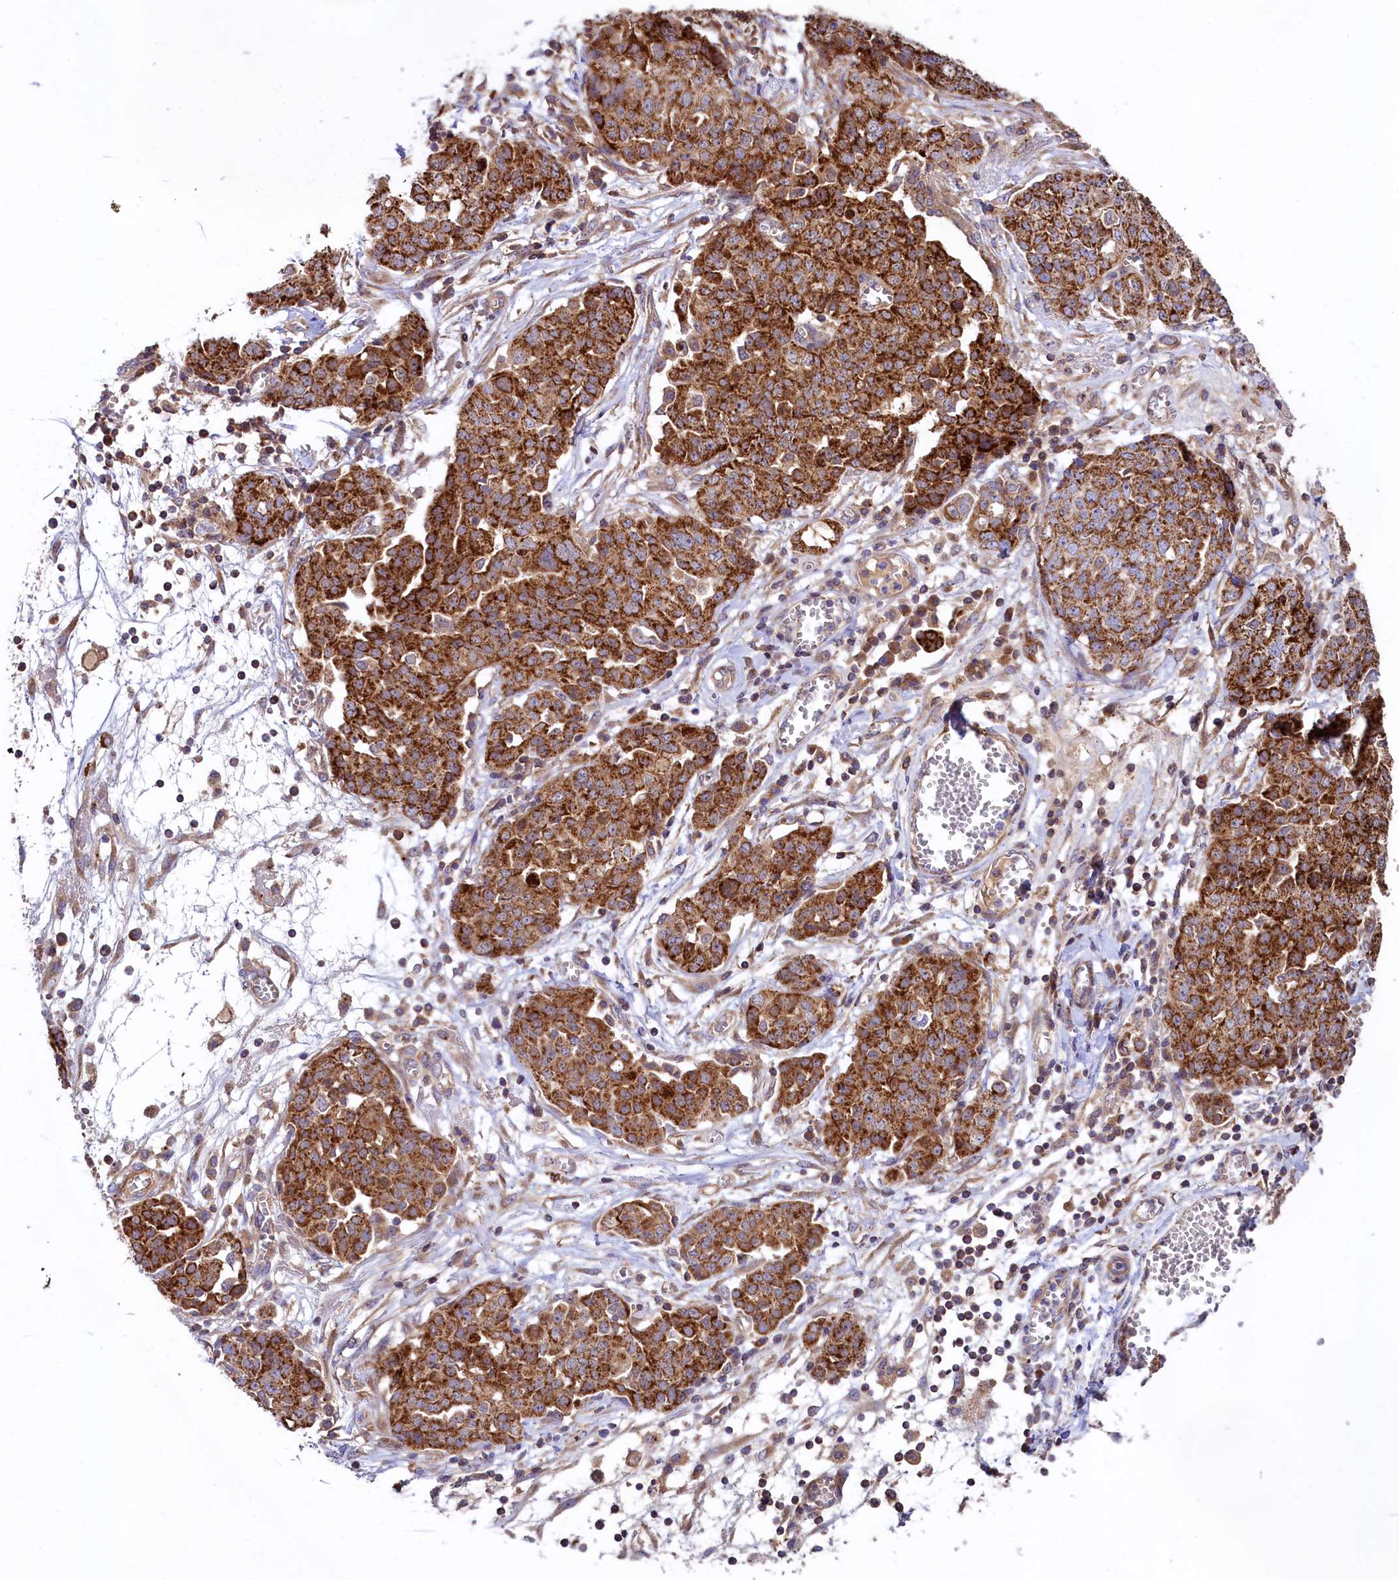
{"staining": {"intensity": "strong", "quantity": ">75%", "location": "cytoplasmic/membranous"}, "tissue": "ovarian cancer", "cell_type": "Tumor cells", "image_type": "cancer", "snomed": [{"axis": "morphology", "description": "Cystadenocarcinoma, serous, NOS"}, {"axis": "topography", "description": "Soft tissue"}, {"axis": "topography", "description": "Ovary"}], "caption": "IHC of ovarian cancer displays high levels of strong cytoplasmic/membranous staining in approximately >75% of tumor cells.", "gene": "CIAO3", "patient": {"sex": "female", "age": 57}}